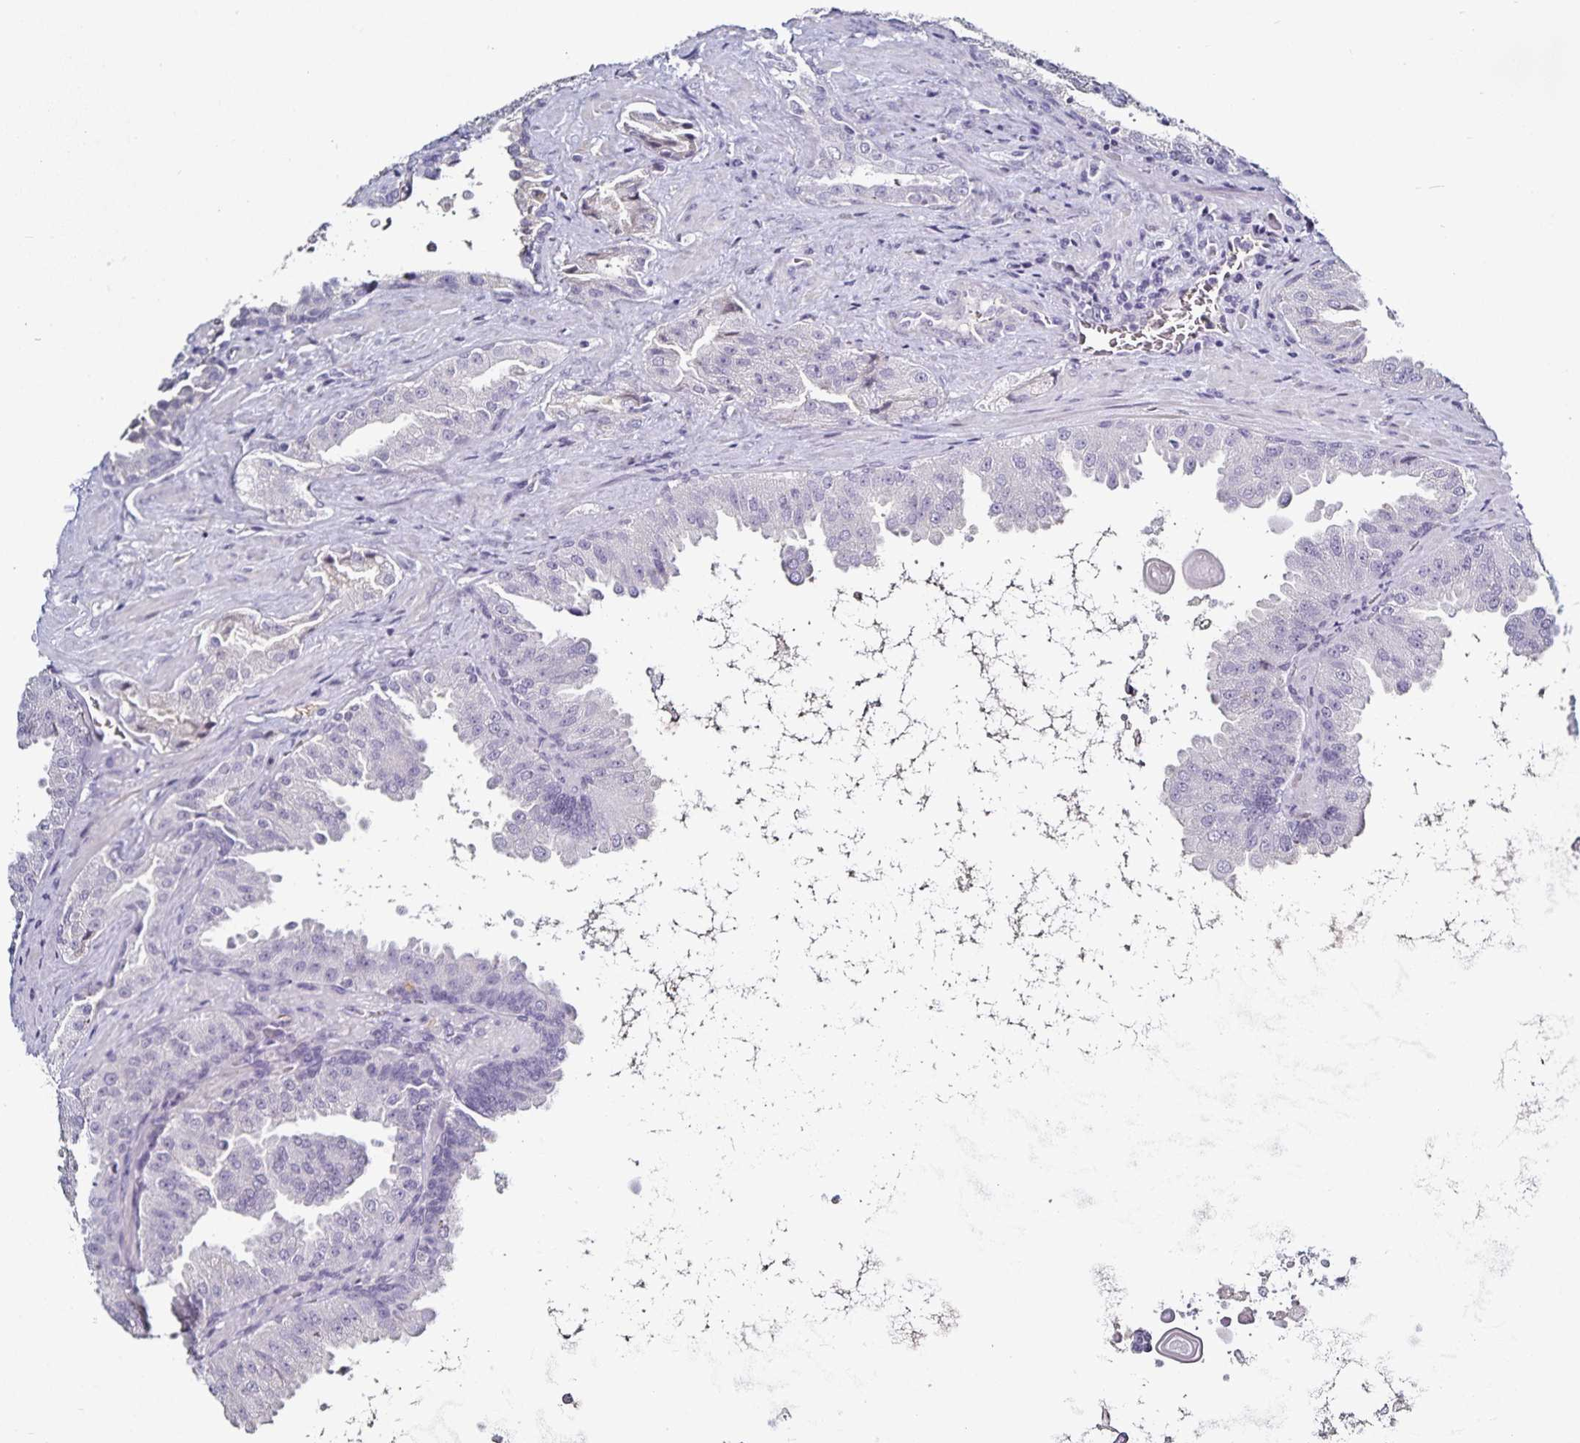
{"staining": {"intensity": "negative", "quantity": "none", "location": "none"}, "tissue": "prostate cancer", "cell_type": "Tumor cells", "image_type": "cancer", "snomed": [{"axis": "morphology", "description": "Adenocarcinoma, Low grade"}, {"axis": "topography", "description": "Prostate"}], "caption": "The micrograph displays no significant staining in tumor cells of prostate cancer.", "gene": "TTR", "patient": {"sex": "male", "age": 67}}